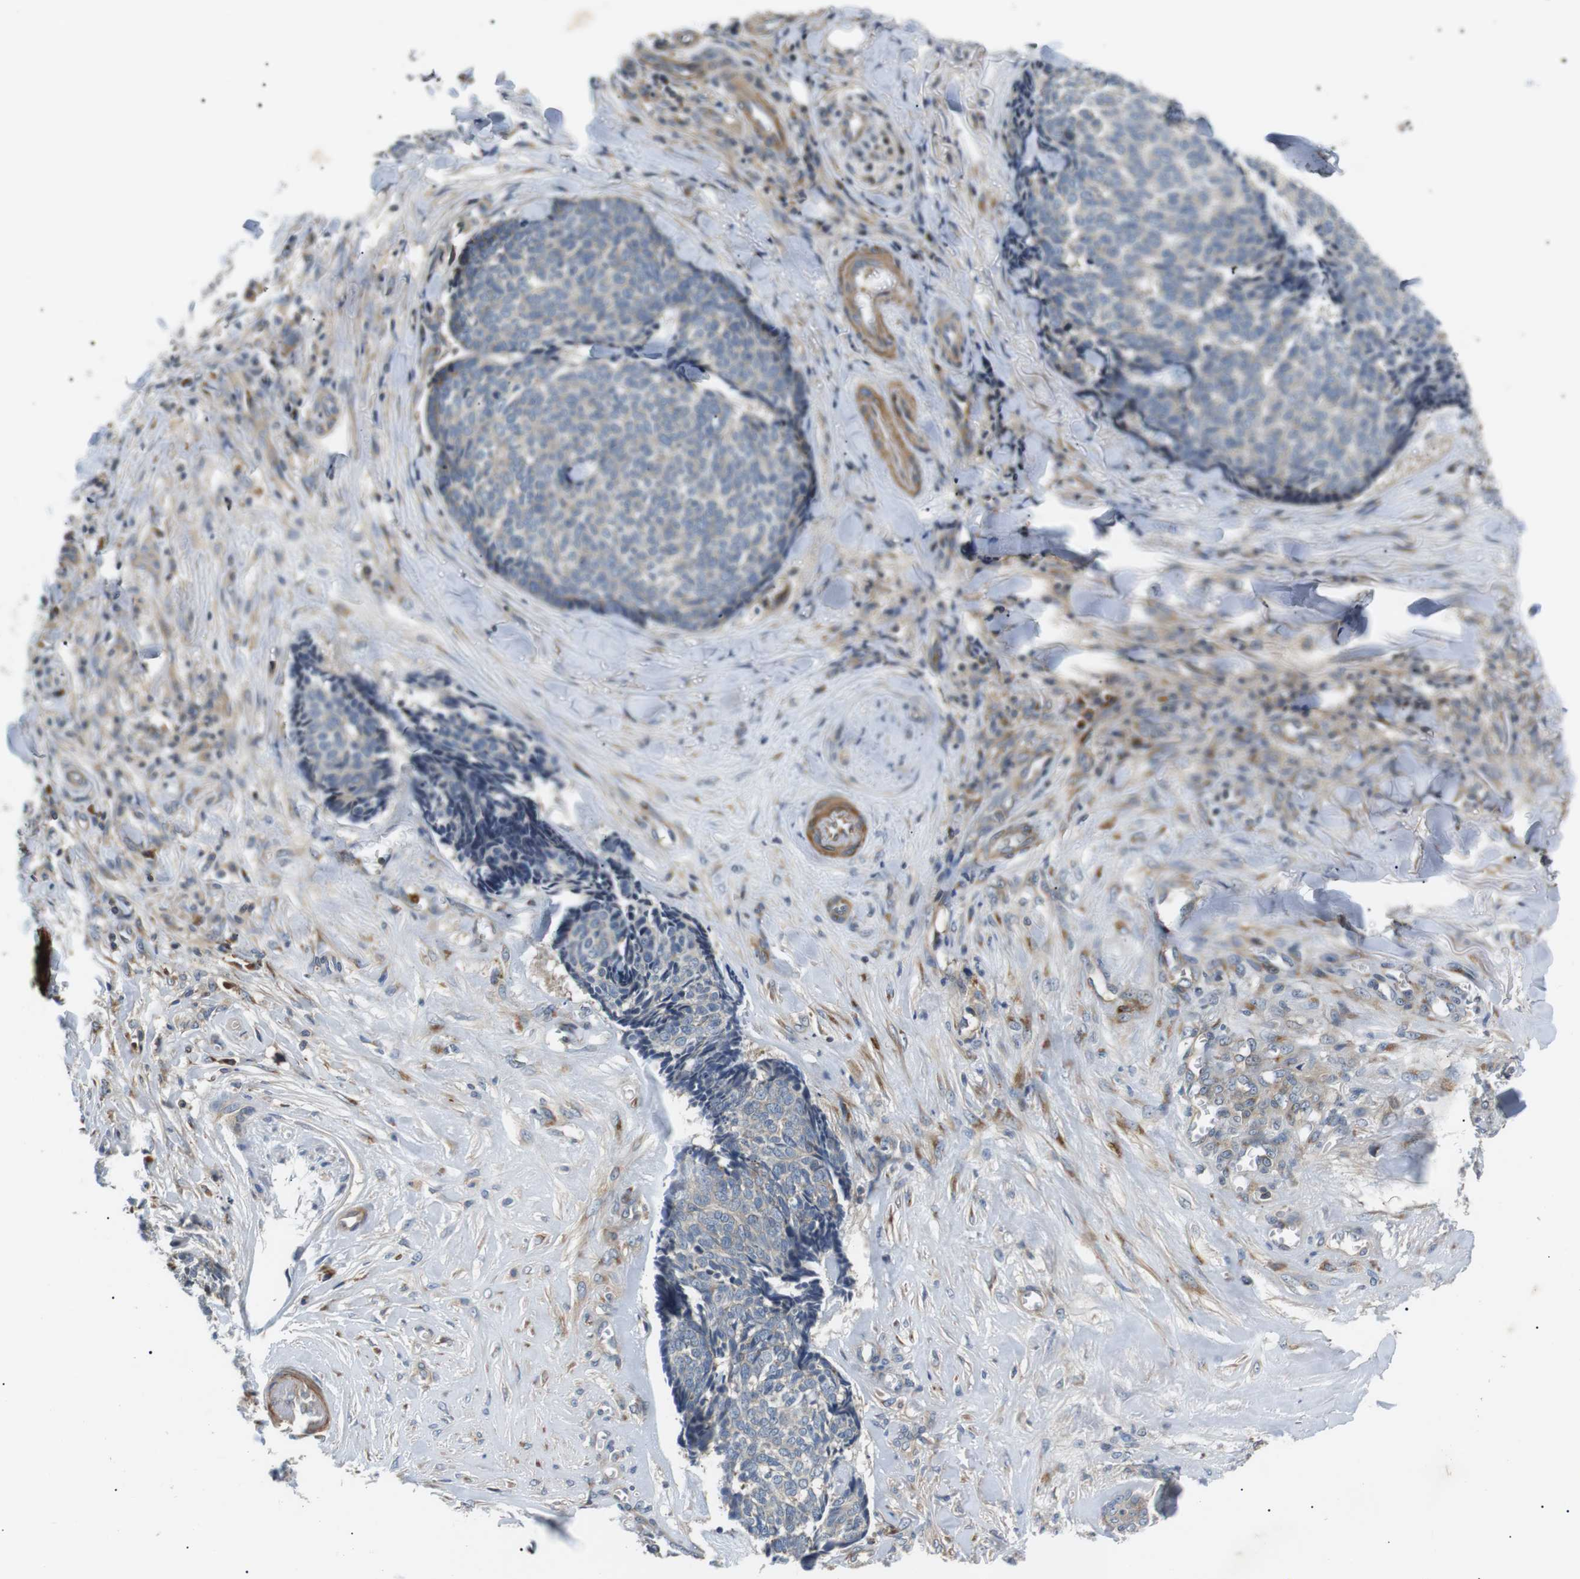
{"staining": {"intensity": "negative", "quantity": "none", "location": "none"}, "tissue": "skin cancer", "cell_type": "Tumor cells", "image_type": "cancer", "snomed": [{"axis": "morphology", "description": "Basal cell carcinoma"}, {"axis": "topography", "description": "Skin"}], "caption": "This image is of skin cancer (basal cell carcinoma) stained with immunohistochemistry (IHC) to label a protein in brown with the nuclei are counter-stained blue. There is no expression in tumor cells.", "gene": "DIPK1A", "patient": {"sex": "male", "age": 84}}